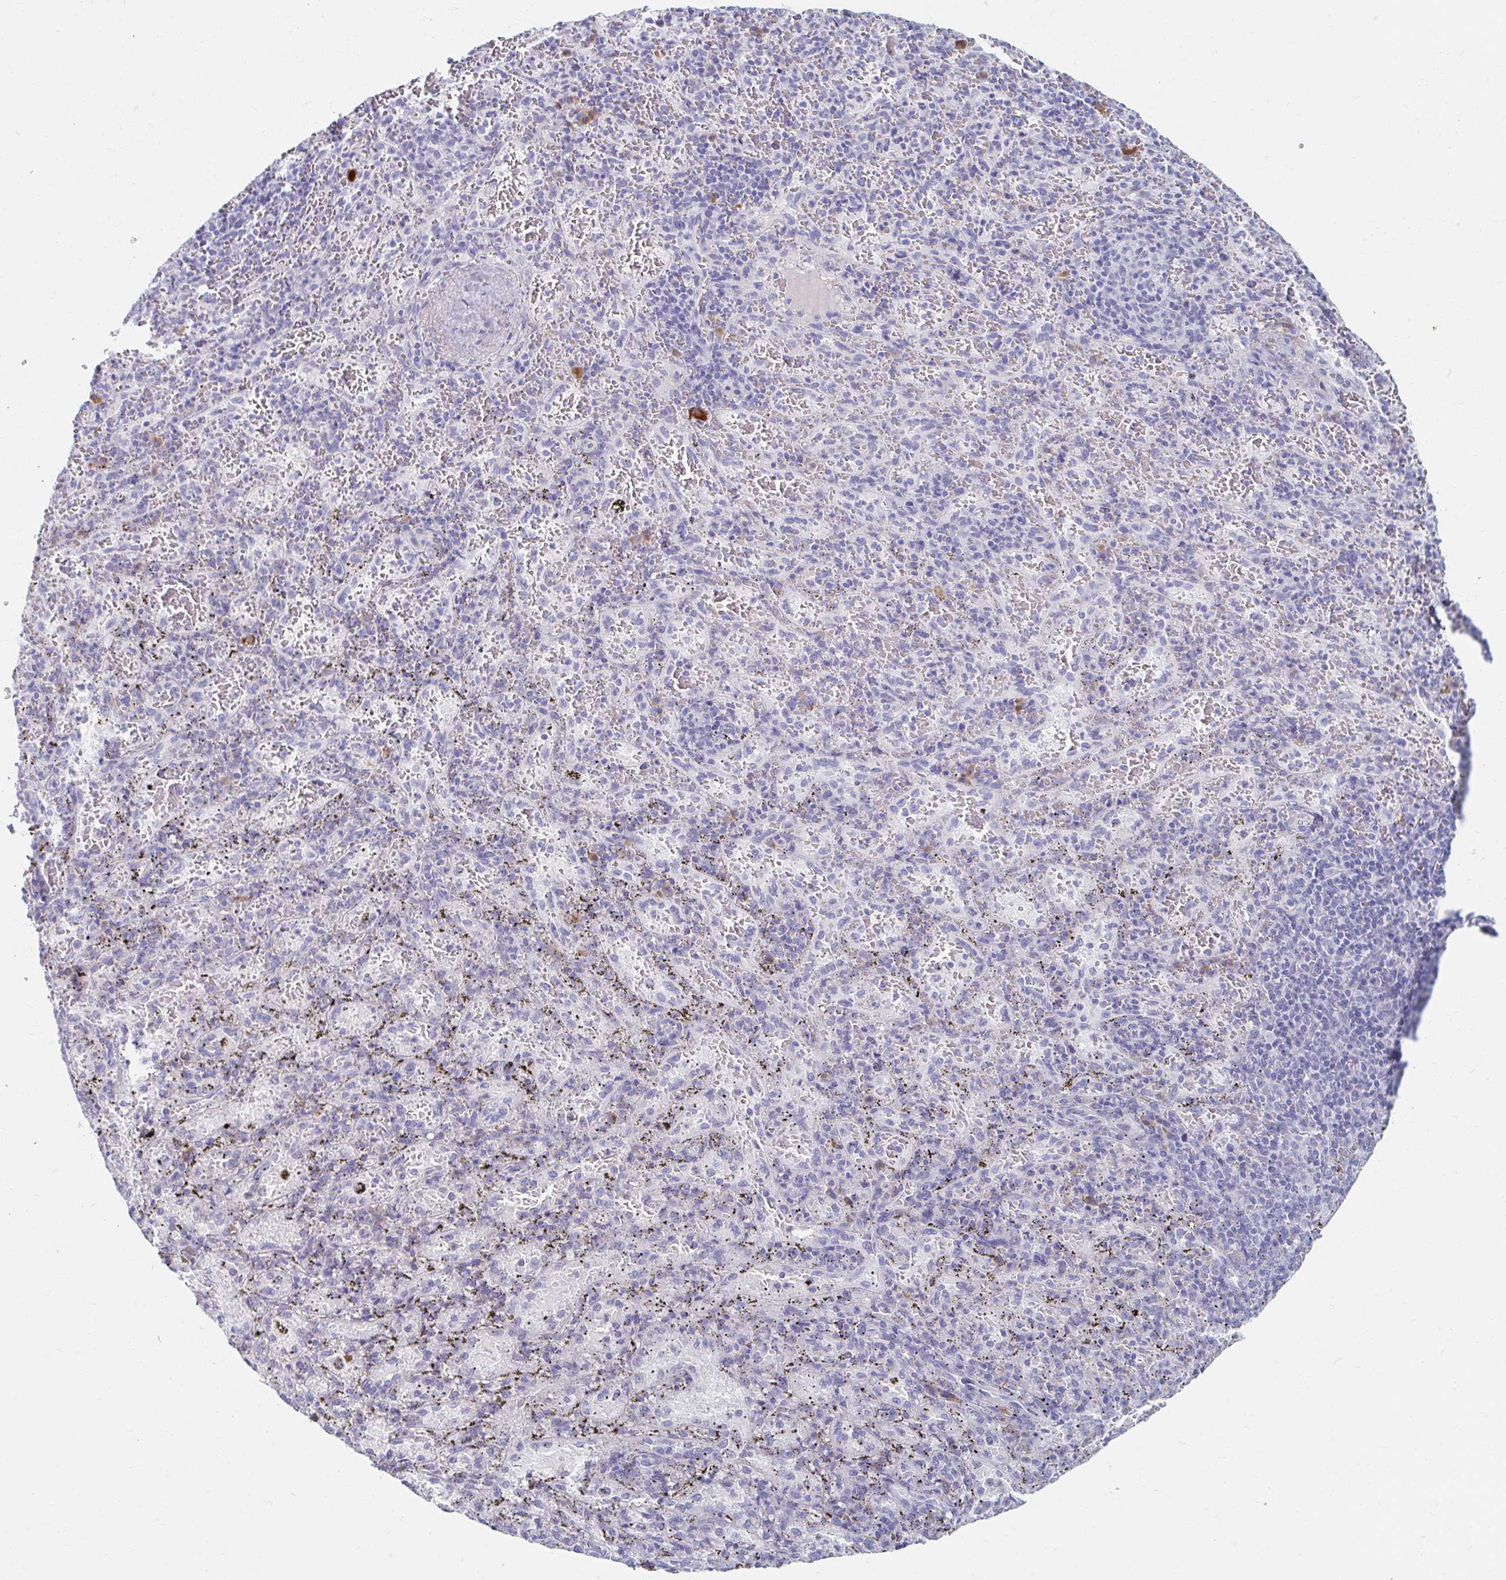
{"staining": {"intensity": "moderate", "quantity": "<25%", "location": "cytoplasmic/membranous"}, "tissue": "spleen", "cell_type": "Cells in red pulp", "image_type": "normal", "snomed": [{"axis": "morphology", "description": "Normal tissue, NOS"}, {"axis": "topography", "description": "Spleen"}], "caption": "A brown stain labels moderate cytoplasmic/membranous staining of a protein in cells in red pulp of unremarkable human spleen.", "gene": "MYLK2", "patient": {"sex": "male", "age": 57}}